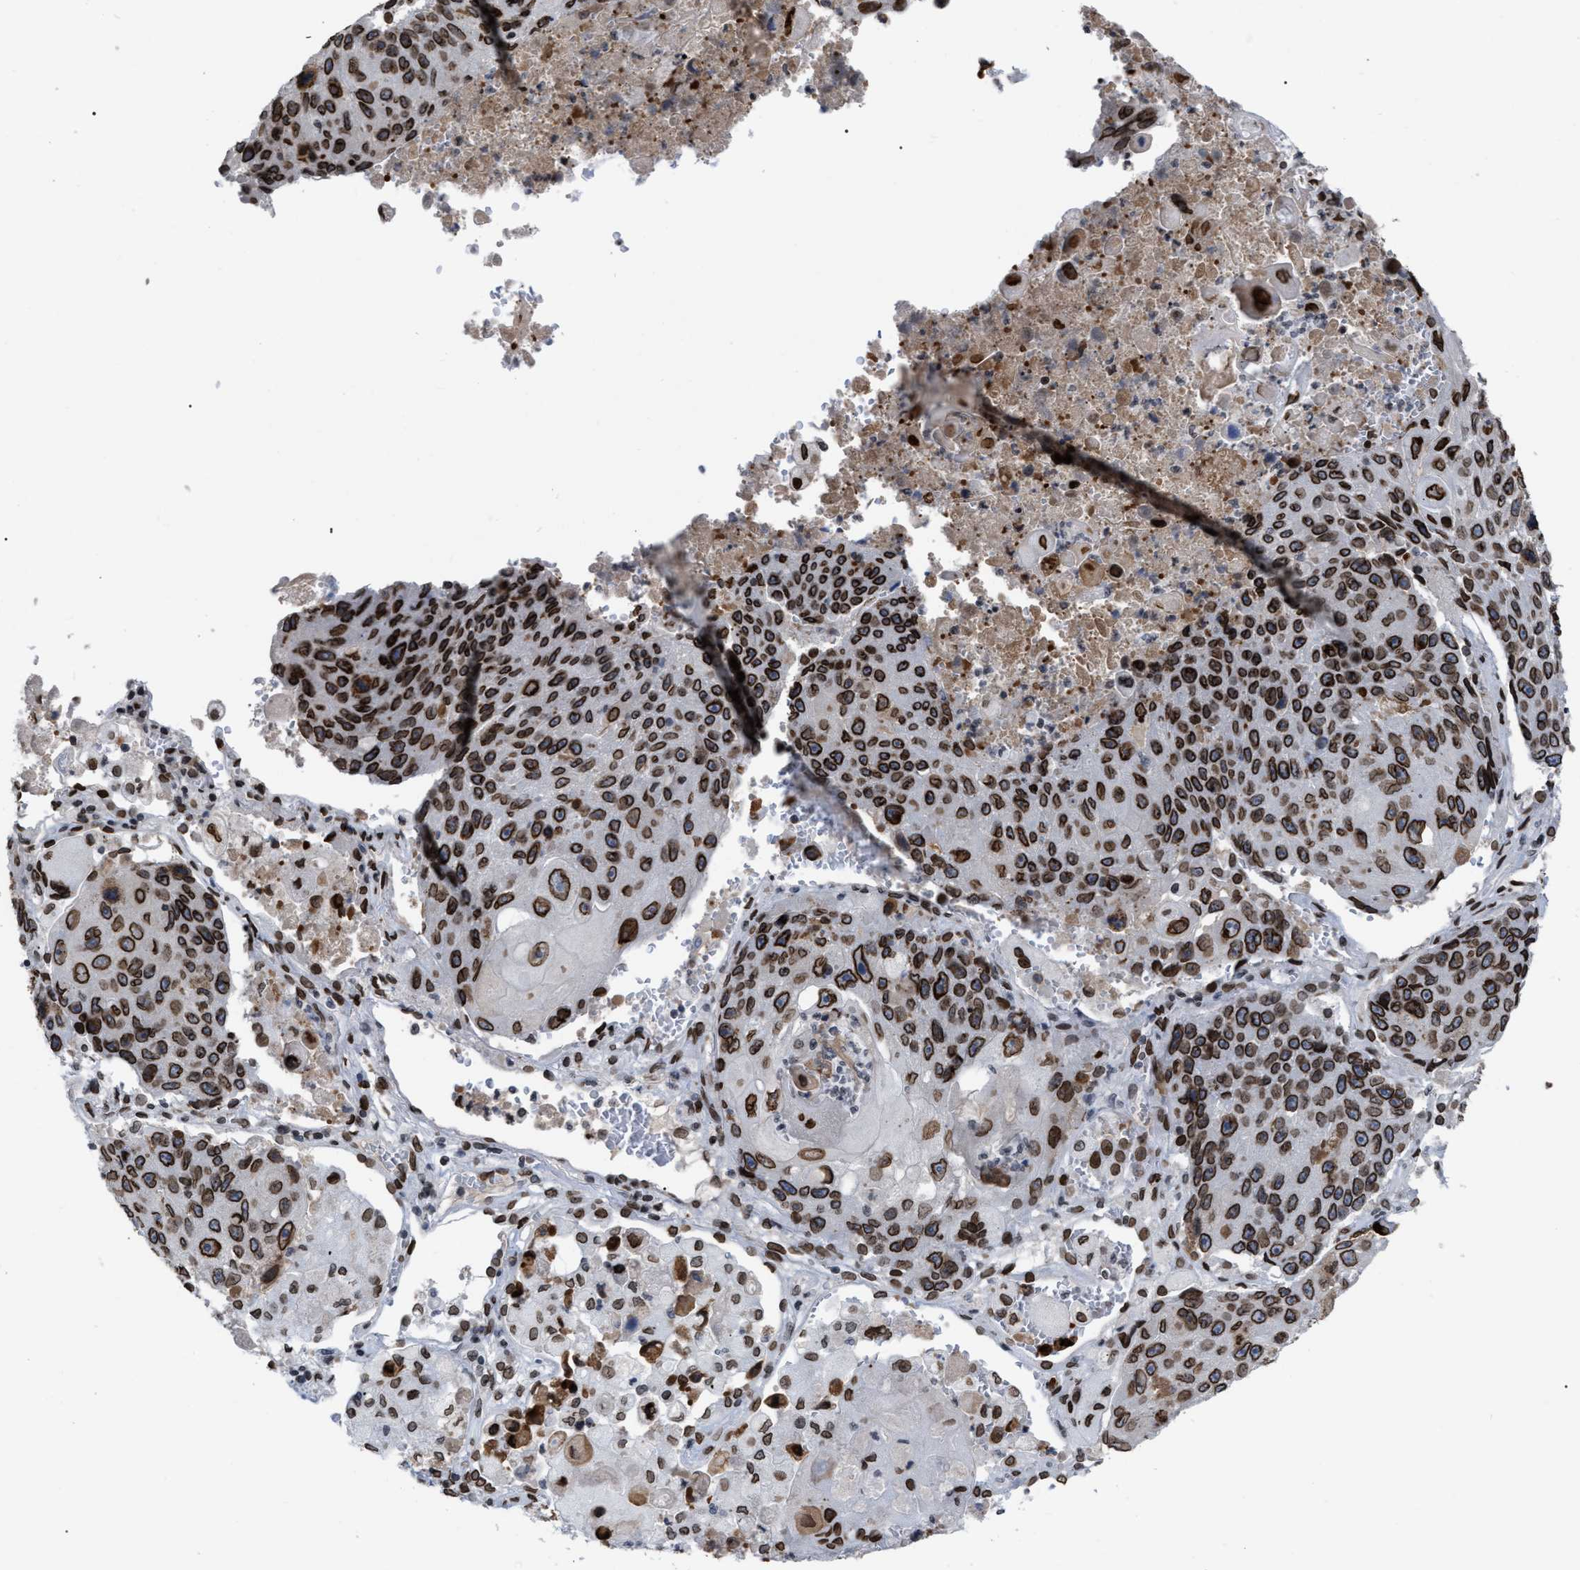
{"staining": {"intensity": "strong", "quantity": ">75%", "location": "cytoplasmic/membranous,nuclear"}, "tissue": "lung cancer", "cell_type": "Tumor cells", "image_type": "cancer", "snomed": [{"axis": "morphology", "description": "Squamous cell carcinoma, NOS"}, {"axis": "topography", "description": "Lung"}], "caption": "Protein expression analysis of human lung cancer reveals strong cytoplasmic/membranous and nuclear positivity in about >75% of tumor cells.", "gene": "TPR", "patient": {"sex": "male", "age": 61}}